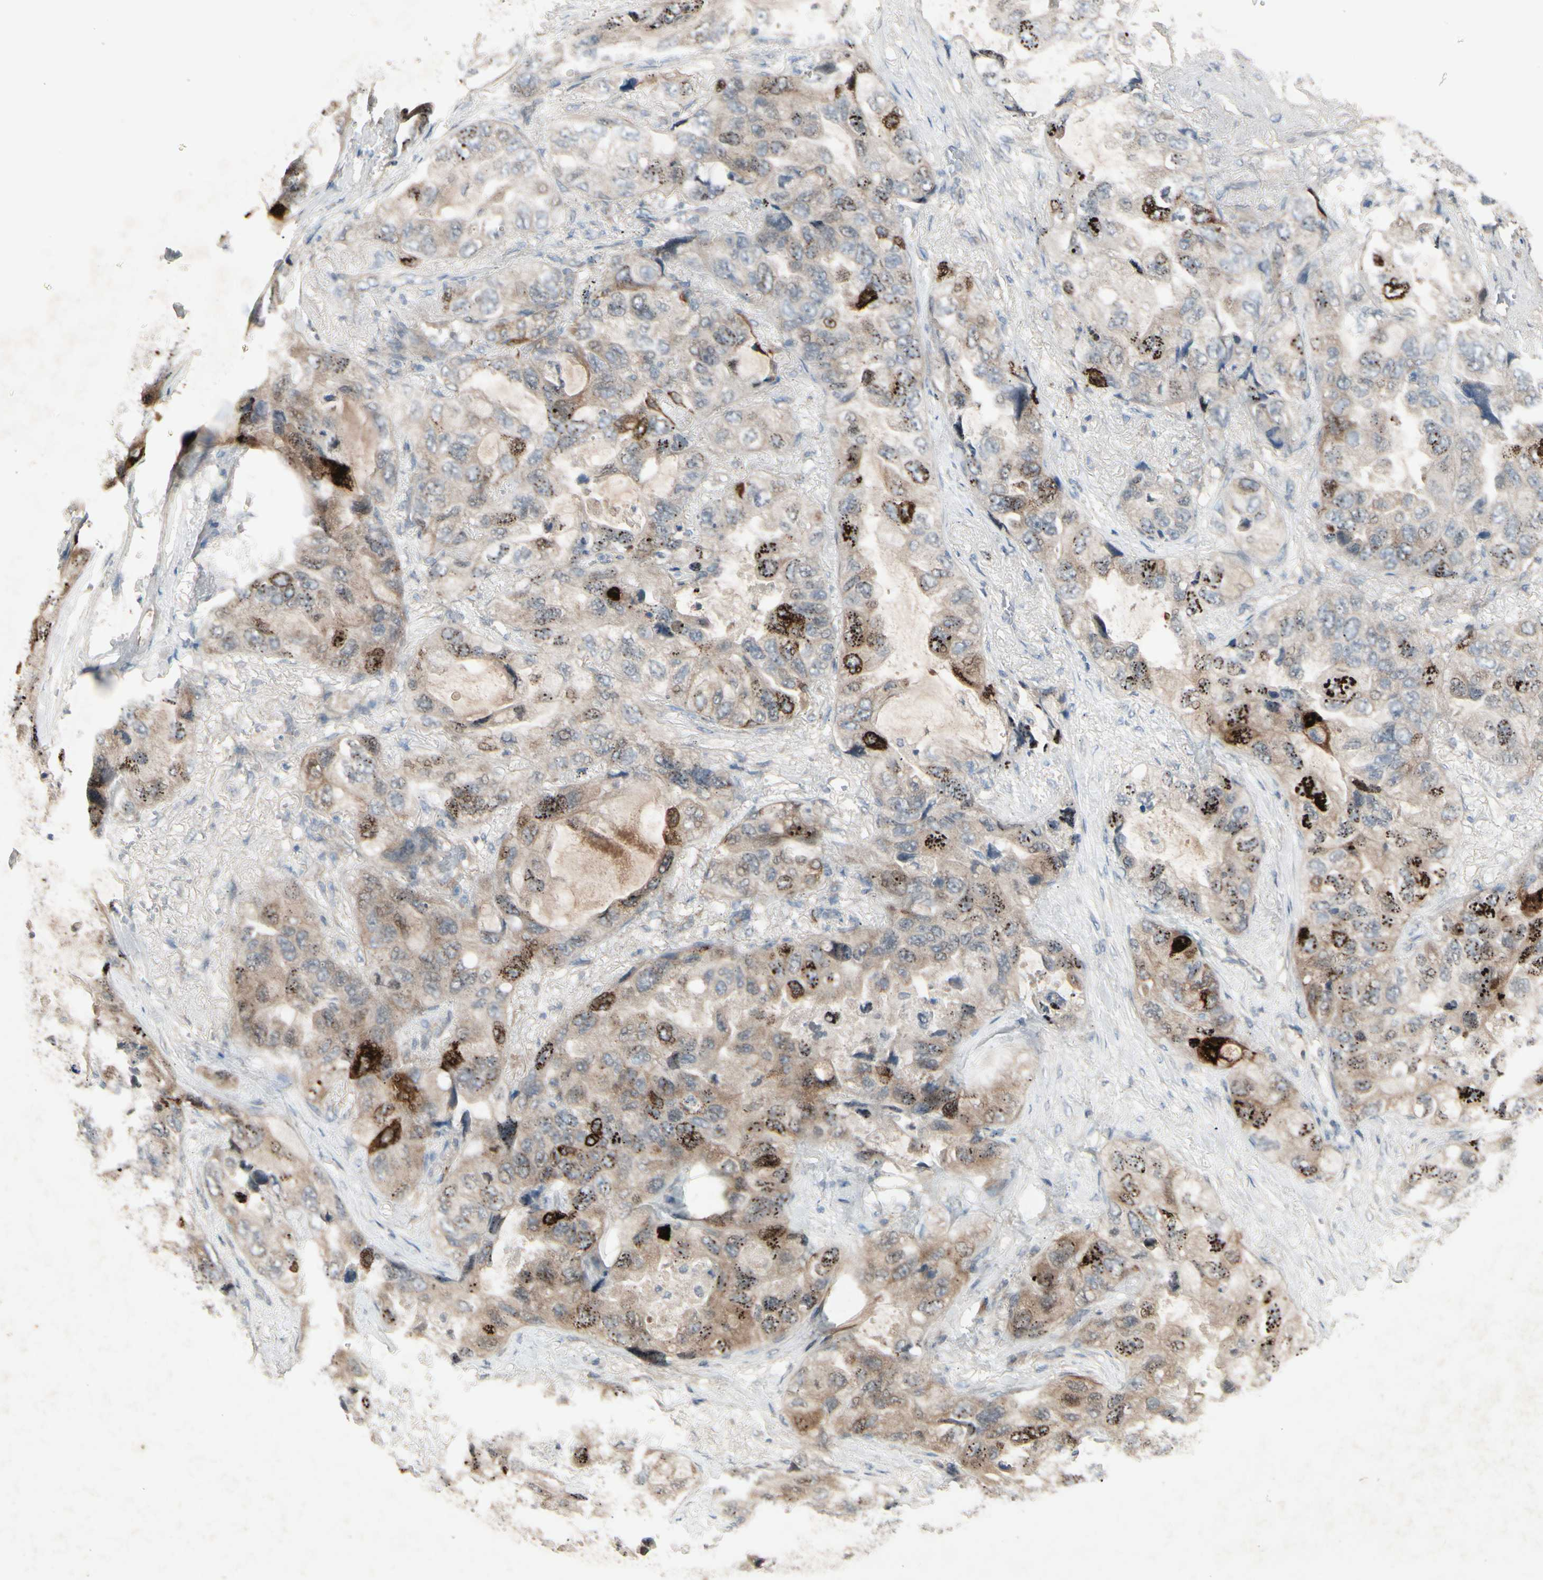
{"staining": {"intensity": "strong", "quantity": "<25%", "location": "cytoplasmic/membranous"}, "tissue": "lung cancer", "cell_type": "Tumor cells", "image_type": "cancer", "snomed": [{"axis": "morphology", "description": "Squamous cell carcinoma, NOS"}, {"axis": "topography", "description": "Lung"}], "caption": "Immunohistochemistry (IHC) (DAB) staining of lung squamous cell carcinoma demonstrates strong cytoplasmic/membranous protein expression in about <25% of tumor cells.", "gene": "FHDC1", "patient": {"sex": "female", "age": 73}}